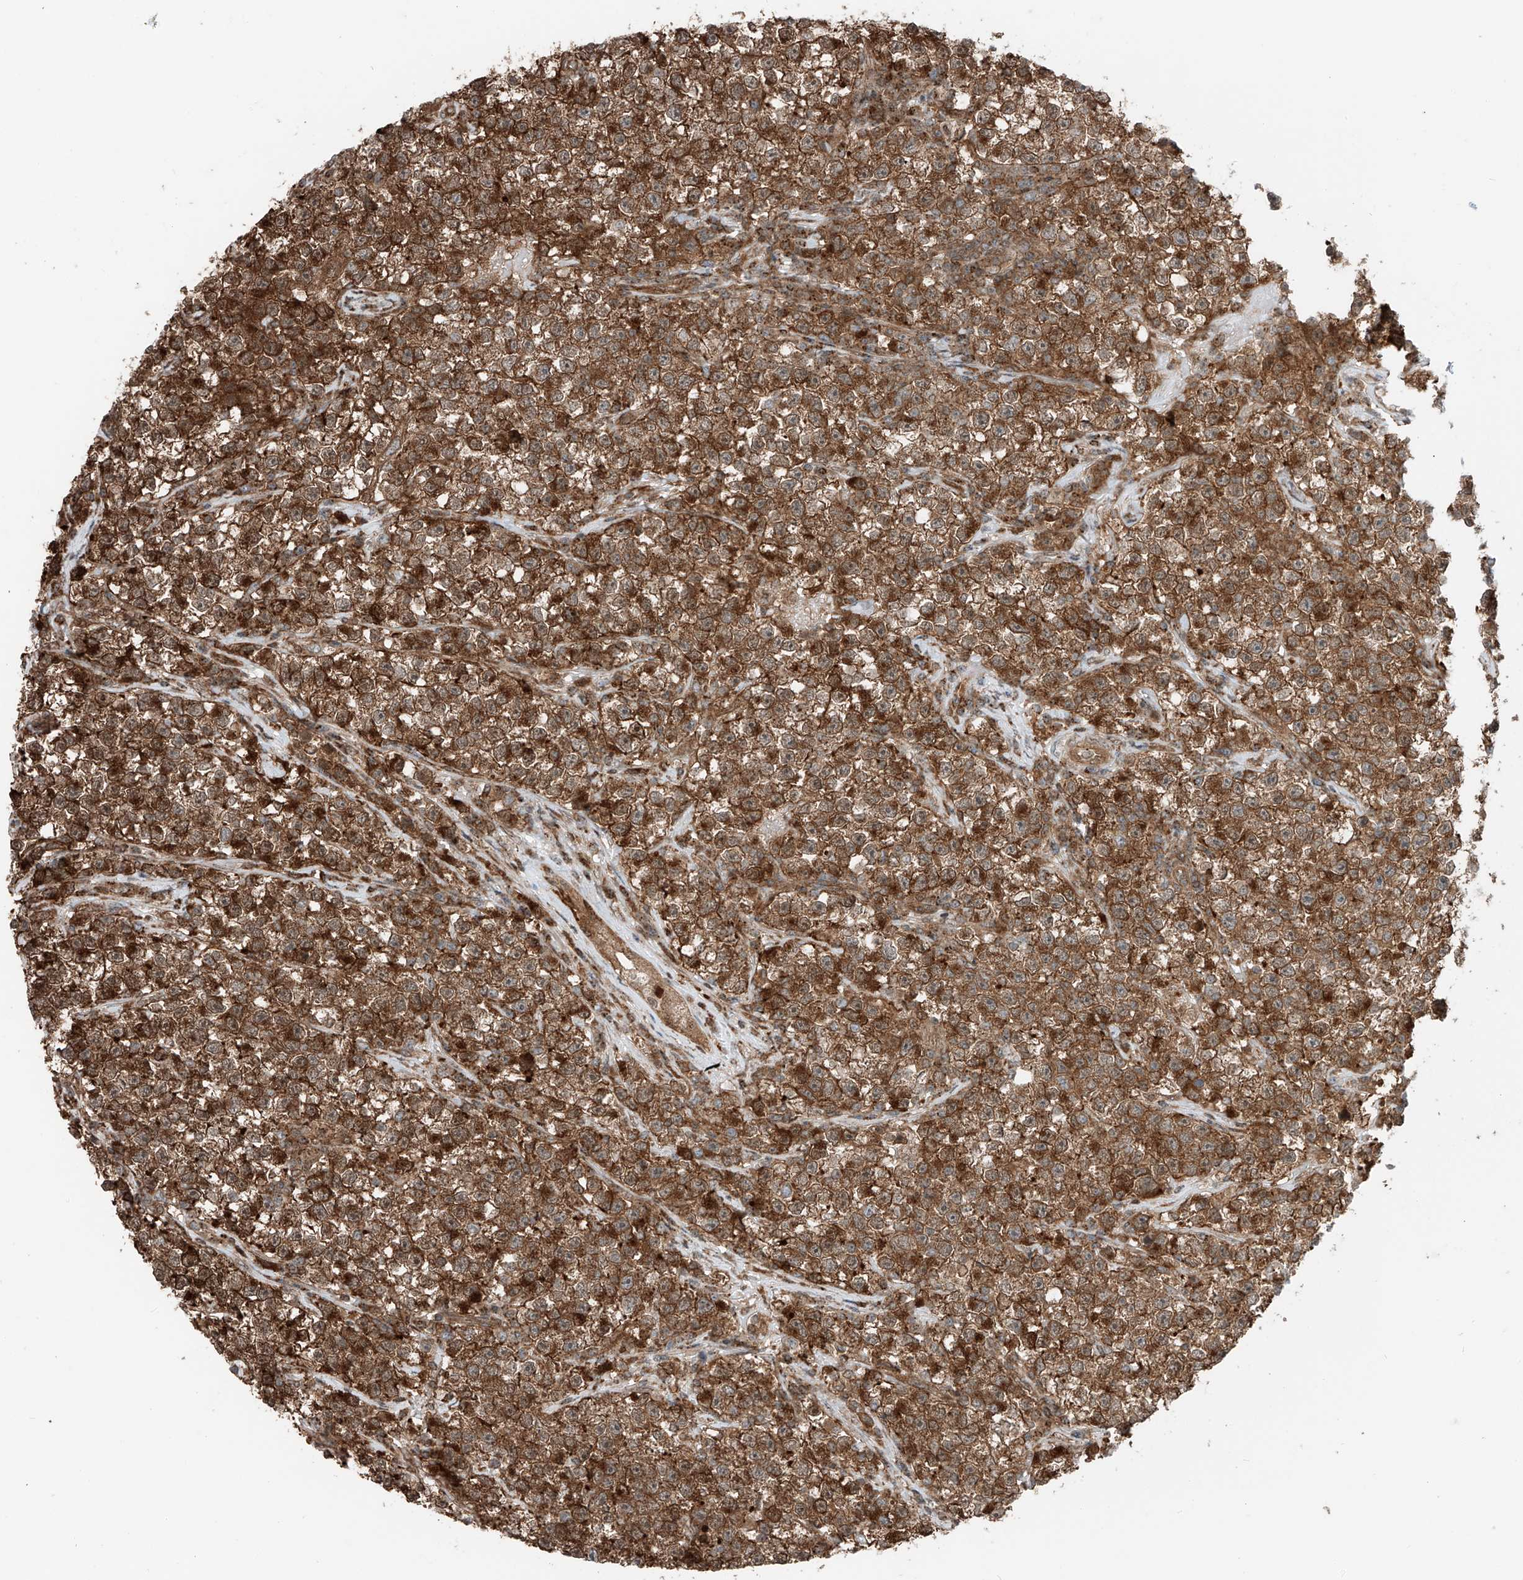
{"staining": {"intensity": "strong", "quantity": ">75%", "location": "cytoplasmic/membranous"}, "tissue": "testis cancer", "cell_type": "Tumor cells", "image_type": "cancer", "snomed": [{"axis": "morphology", "description": "Seminoma, NOS"}, {"axis": "topography", "description": "Testis"}], "caption": "Immunohistochemistry (IHC) (DAB) staining of testis seminoma reveals strong cytoplasmic/membranous protein expression in about >75% of tumor cells. The protein is stained brown, and the nuclei are stained in blue (DAB (3,3'-diaminobenzidine) IHC with brightfield microscopy, high magnification).", "gene": "USP48", "patient": {"sex": "male", "age": 22}}